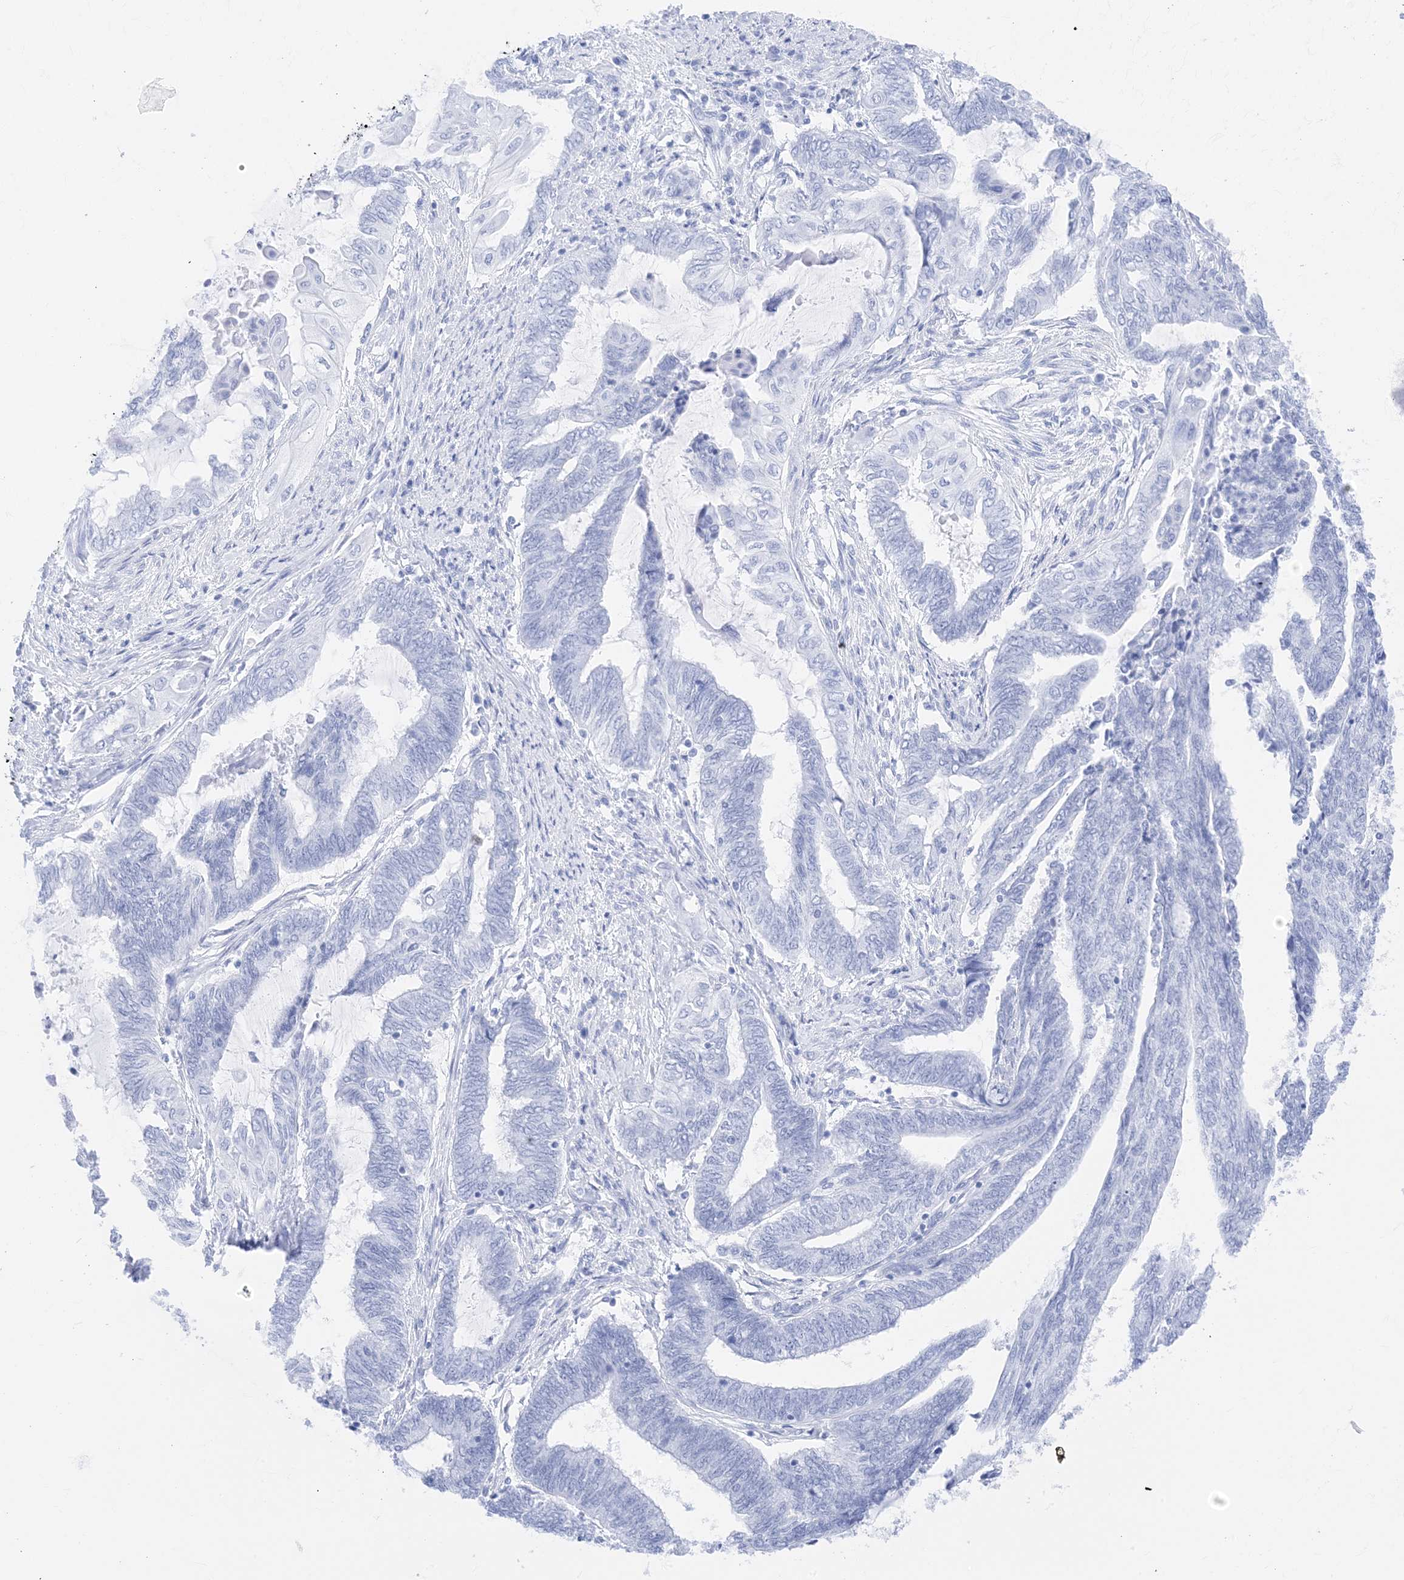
{"staining": {"intensity": "negative", "quantity": "none", "location": "none"}, "tissue": "endometrial cancer", "cell_type": "Tumor cells", "image_type": "cancer", "snomed": [{"axis": "morphology", "description": "Adenocarcinoma, NOS"}, {"axis": "topography", "description": "Uterus"}, {"axis": "topography", "description": "Endometrium"}], "caption": "The histopathology image demonstrates no significant expression in tumor cells of endometrial cancer (adenocarcinoma).", "gene": "MUC17", "patient": {"sex": "female", "age": 70}}